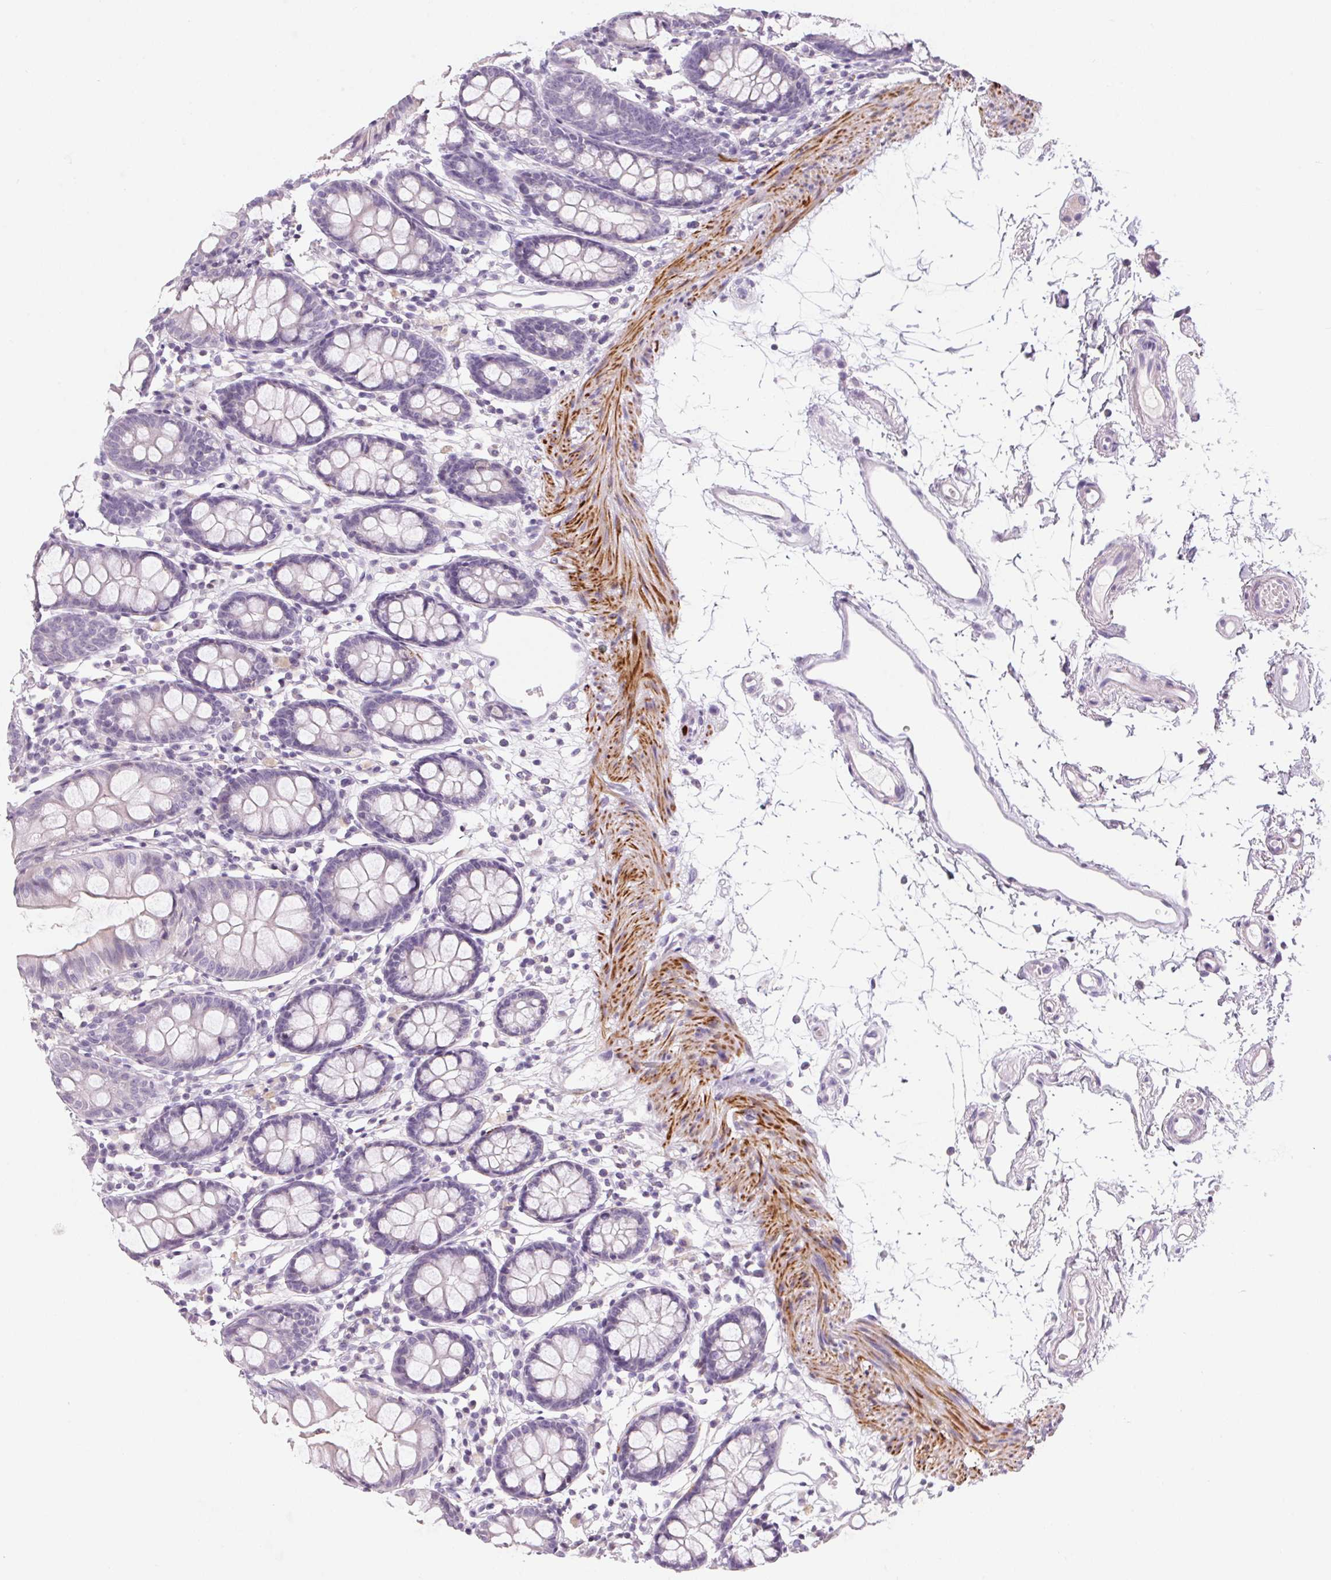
{"staining": {"intensity": "negative", "quantity": "none", "location": "none"}, "tissue": "colon", "cell_type": "Endothelial cells", "image_type": "normal", "snomed": [{"axis": "morphology", "description": "Normal tissue, NOS"}, {"axis": "topography", "description": "Colon"}], "caption": "Immunohistochemical staining of unremarkable colon demonstrates no significant expression in endothelial cells. (Brightfield microscopy of DAB IHC at high magnification).", "gene": "ECPAS", "patient": {"sex": "female", "age": 84}}